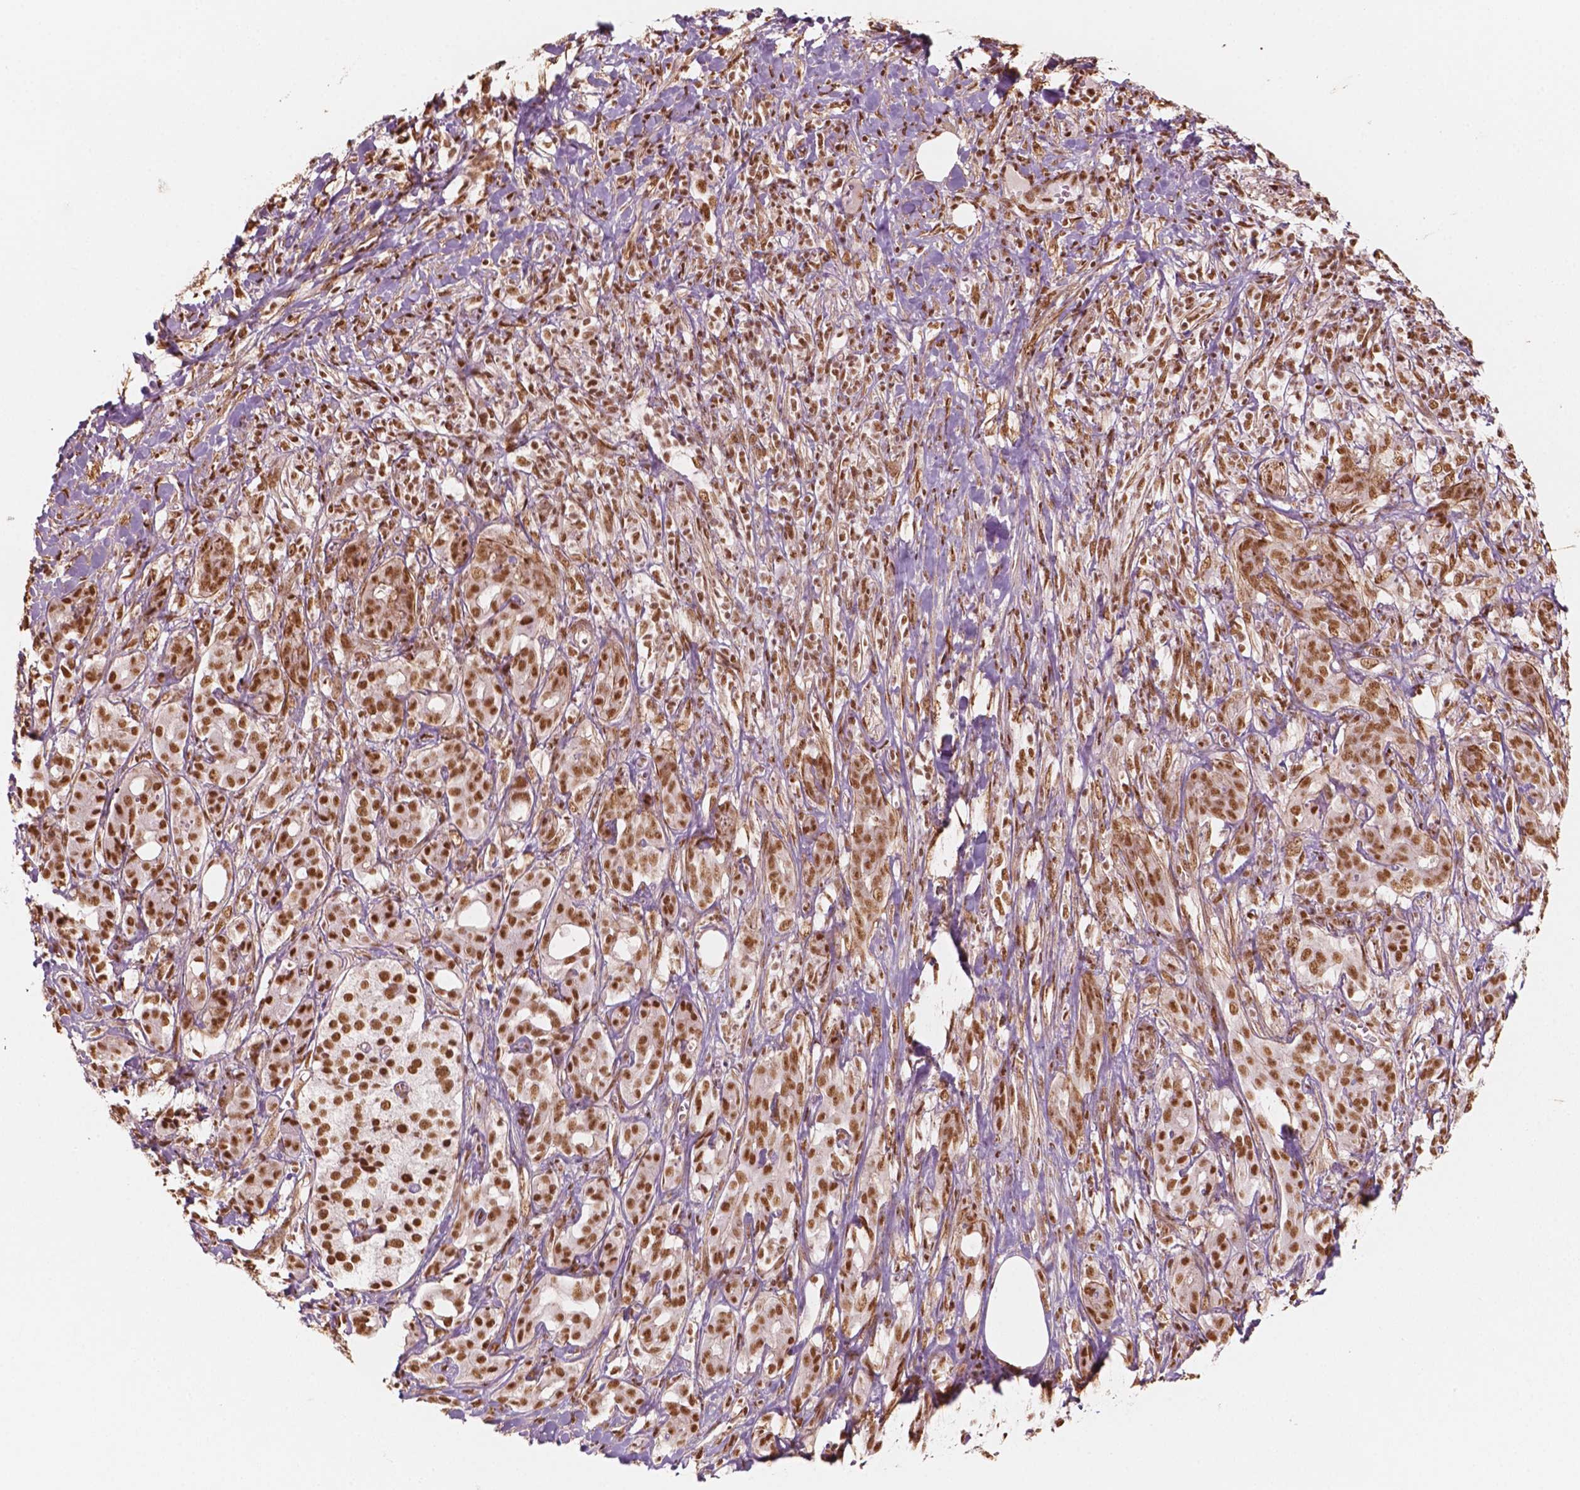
{"staining": {"intensity": "moderate", "quantity": ">75%", "location": "nuclear"}, "tissue": "pancreatic cancer", "cell_type": "Tumor cells", "image_type": "cancer", "snomed": [{"axis": "morphology", "description": "Adenocarcinoma, NOS"}, {"axis": "topography", "description": "Pancreas"}], "caption": "Protein staining of pancreatic adenocarcinoma tissue displays moderate nuclear staining in approximately >75% of tumor cells.", "gene": "GTF3C5", "patient": {"sex": "male", "age": 61}}